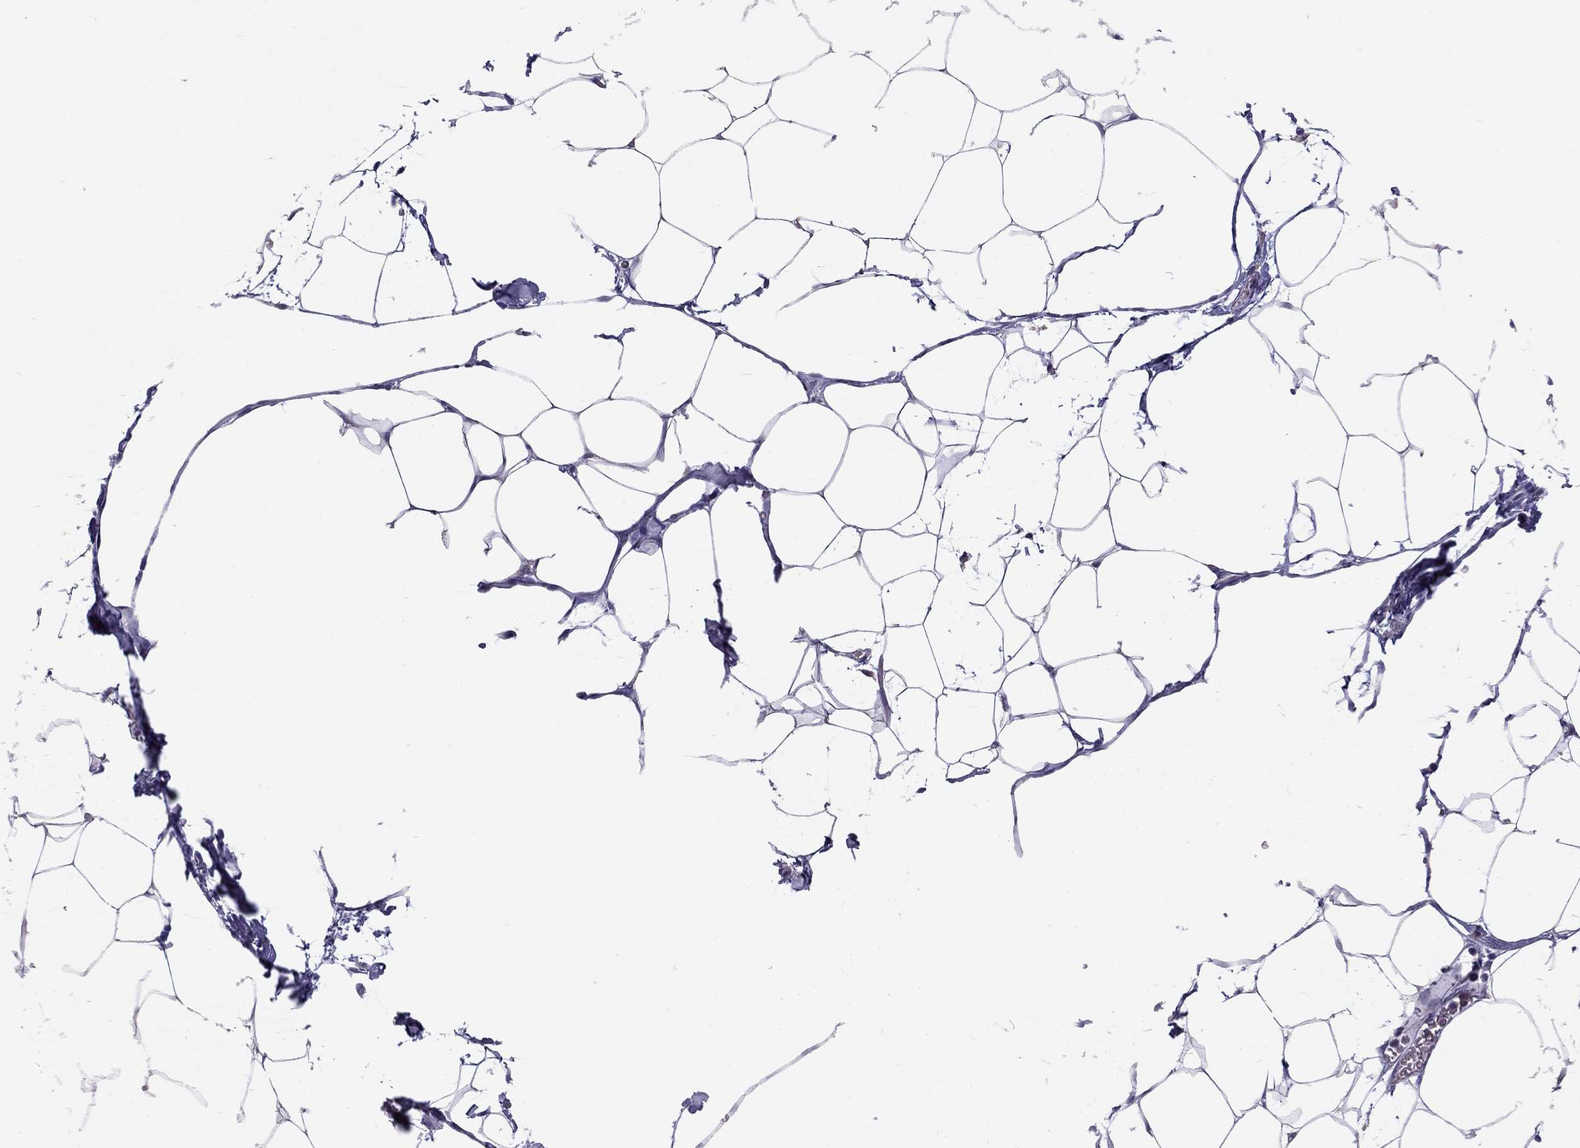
{"staining": {"intensity": "negative", "quantity": "none", "location": "none"}, "tissue": "adipose tissue", "cell_type": "Adipocytes", "image_type": "normal", "snomed": [{"axis": "morphology", "description": "Normal tissue, NOS"}, {"axis": "topography", "description": "Adipose tissue"}], "caption": "A micrograph of human adipose tissue is negative for staining in adipocytes. Brightfield microscopy of immunohistochemistry (IHC) stained with DAB (3,3'-diaminobenzidine) (brown) and hematoxylin (blue), captured at high magnification.", "gene": "PPP1R3A", "patient": {"sex": "male", "age": 57}}